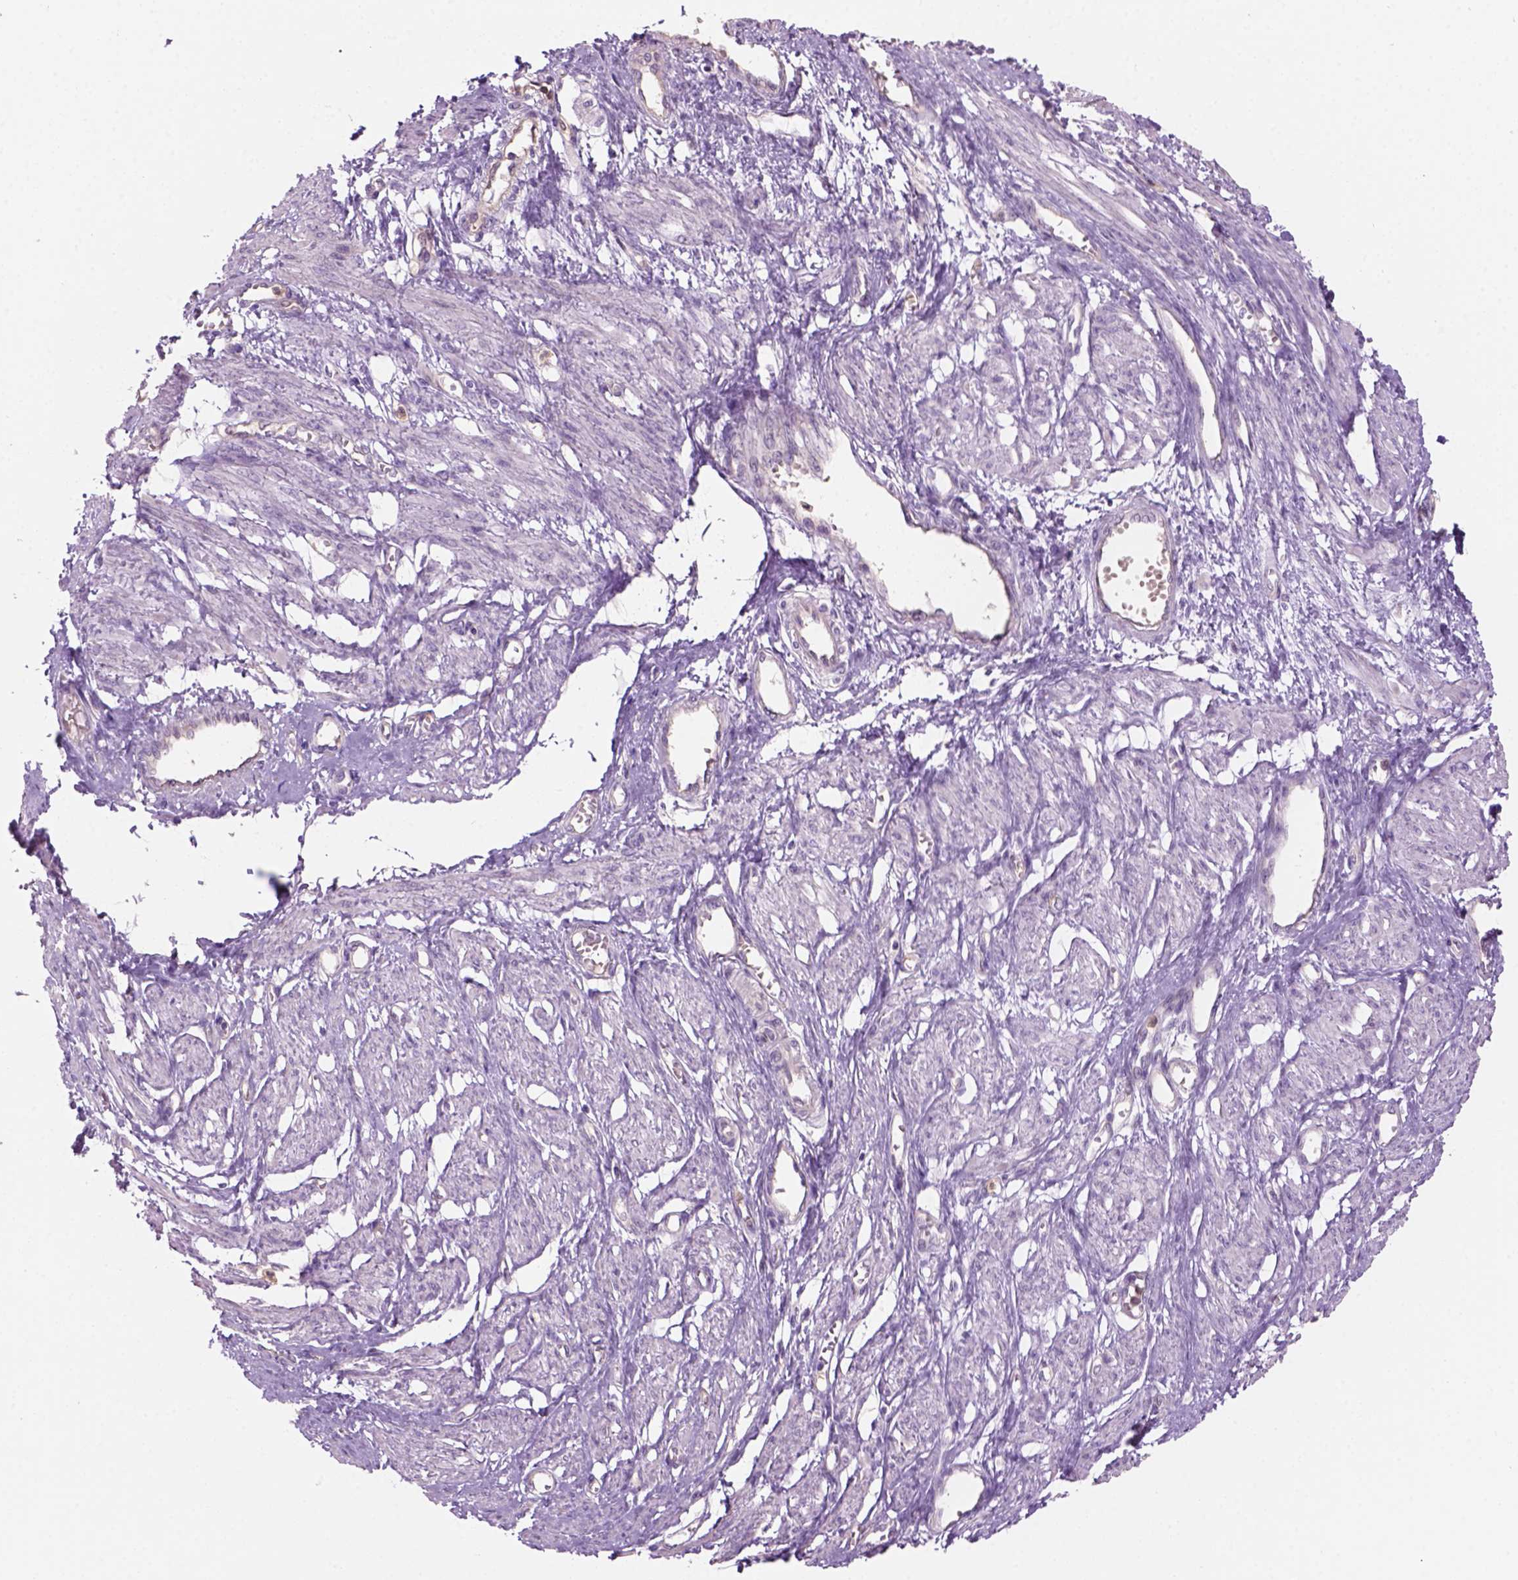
{"staining": {"intensity": "negative", "quantity": "none", "location": "none"}, "tissue": "smooth muscle", "cell_type": "Smooth muscle cells", "image_type": "normal", "snomed": [{"axis": "morphology", "description": "Normal tissue, NOS"}, {"axis": "topography", "description": "Smooth muscle"}, {"axis": "topography", "description": "Uterus"}], "caption": "Immunohistochemical staining of unremarkable smooth muscle shows no significant positivity in smooth muscle cells. (Stains: DAB (3,3'-diaminobenzidine) immunohistochemistry with hematoxylin counter stain, Microscopy: brightfield microscopy at high magnification).", "gene": "CD84", "patient": {"sex": "female", "age": 39}}